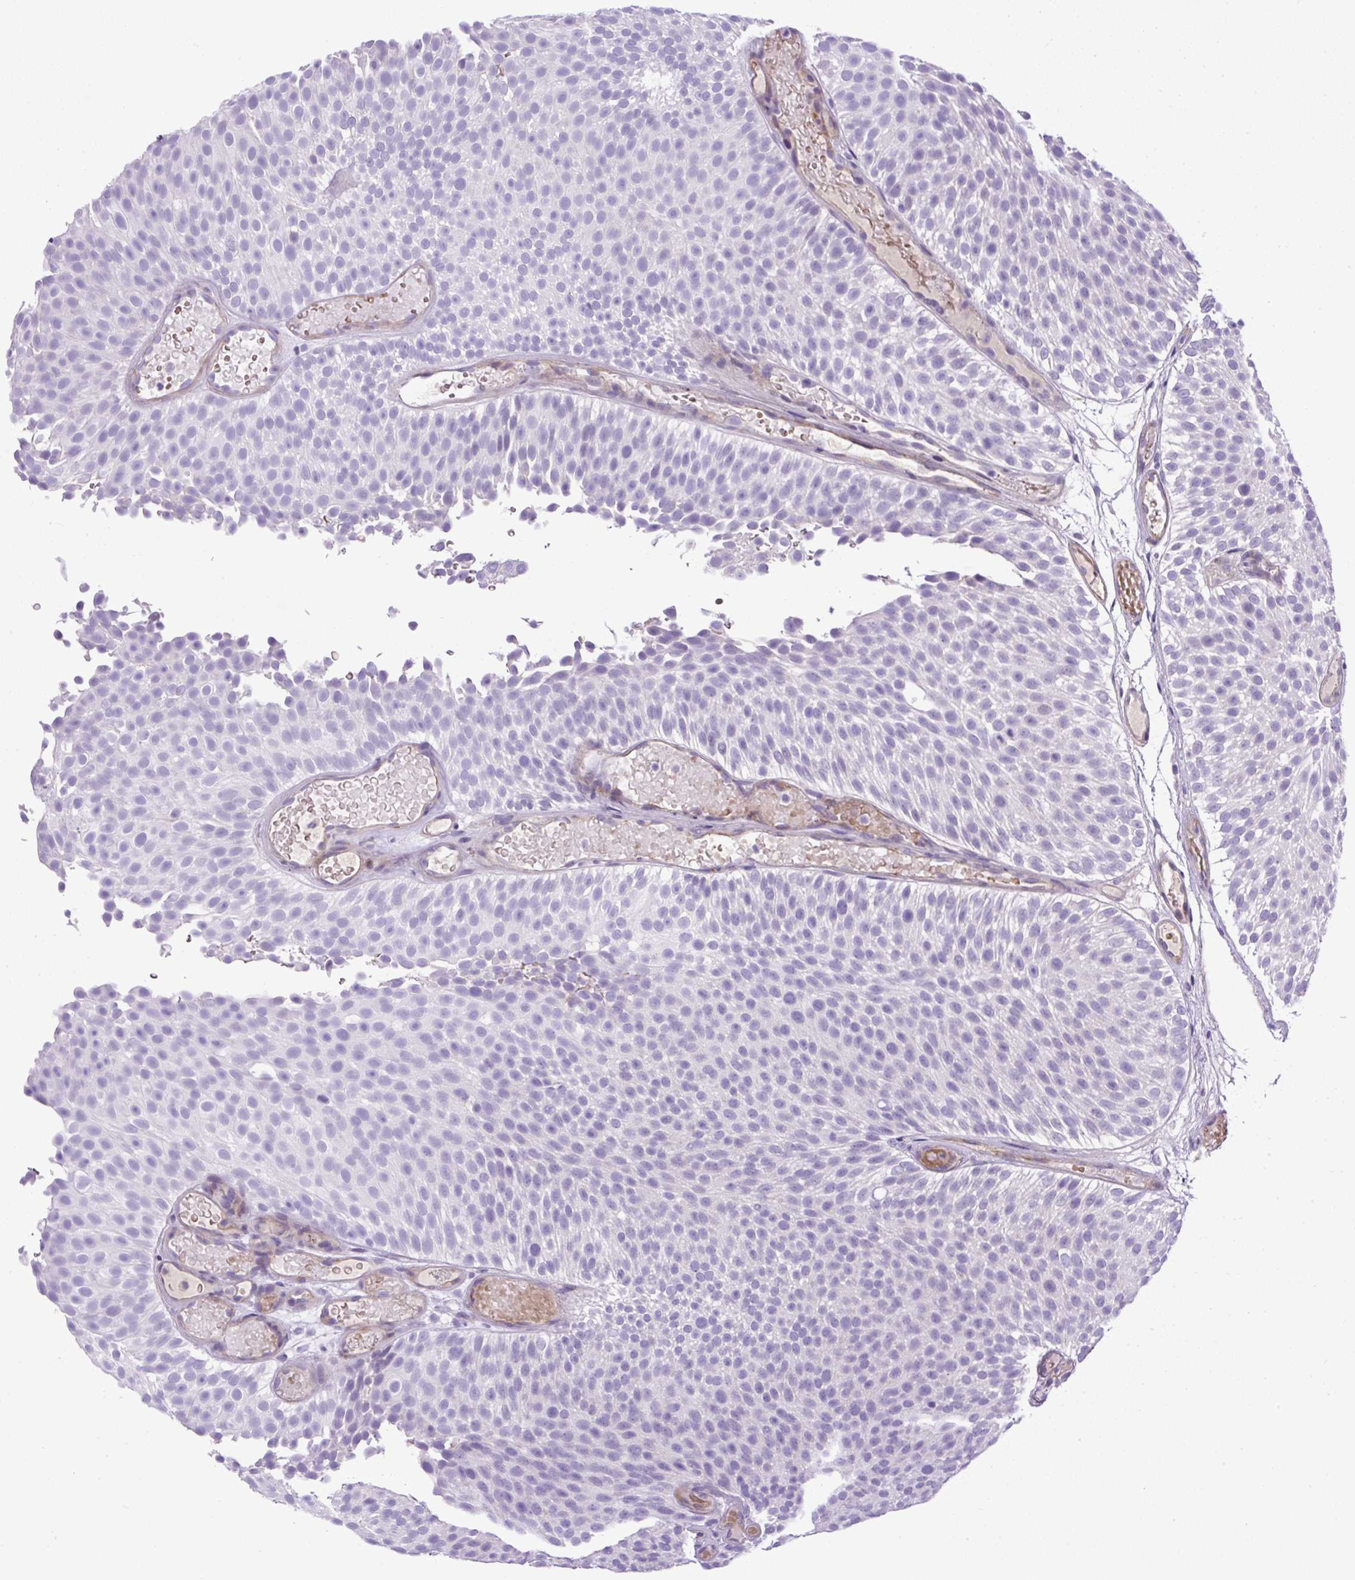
{"staining": {"intensity": "negative", "quantity": "none", "location": "none"}, "tissue": "urothelial cancer", "cell_type": "Tumor cells", "image_type": "cancer", "snomed": [{"axis": "morphology", "description": "Urothelial carcinoma, Low grade"}, {"axis": "topography", "description": "Urinary bladder"}], "caption": "DAB immunohistochemical staining of human urothelial cancer exhibits no significant positivity in tumor cells.", "gene": "VWA7", "patient": {"sex": "male", "age": 78}}